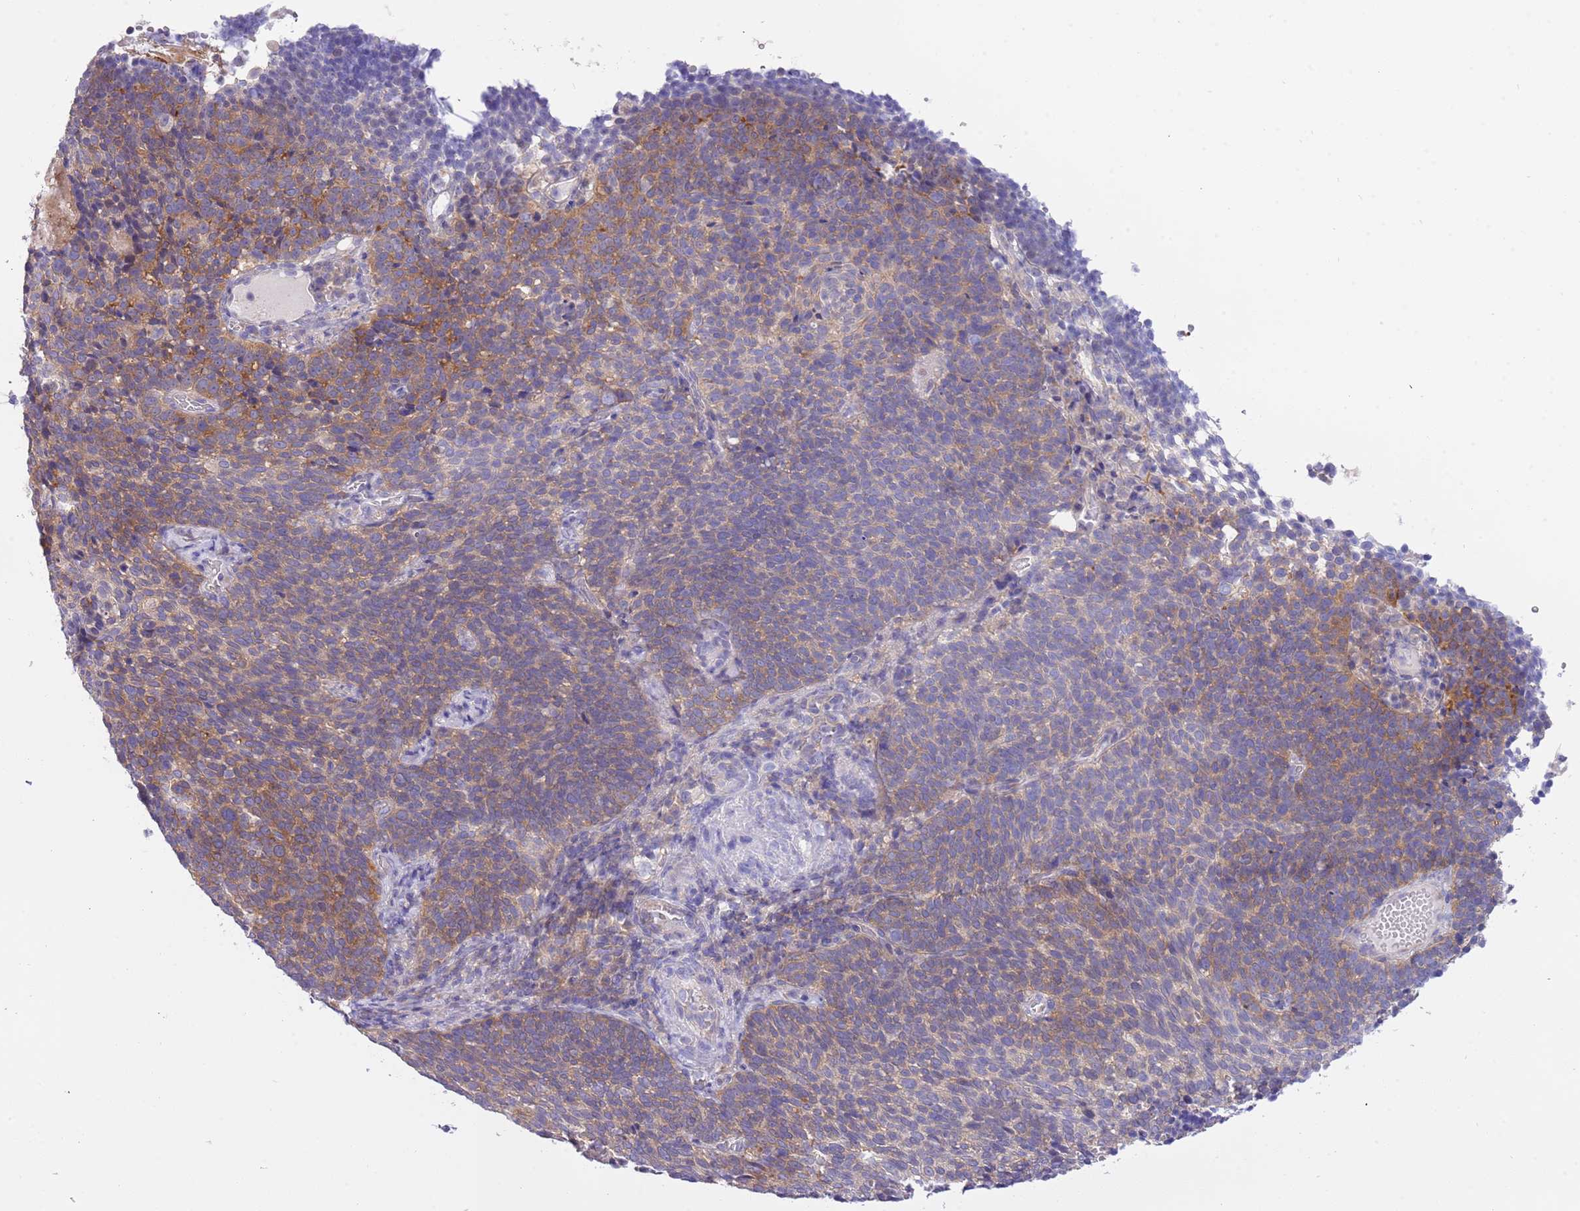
{"staining": {"intensity": "moderate", "quantity": "25%-75%", "location": "cytoplasmic/membranous"}, "tissue": "cervical cancer", "cell_type": "Tumor cells", "image_type": "cancer", "snomed": [{"axis": "morphology", "description": "Normal tissue, NOS"}, {"axis": "morphology", "description": "Squamous cell carcinoma, NOS"}, {"axis": "topography", "description": "Cervix"}], "caption": "A histopathology image of human cervical cancer stained for a protein exhibits moderate cytoplasmic/membranous brown staining in tumor cells. Nuclei are stained in blue.", "gene": "STIP1", "patient": {"sex": "female", "age": 39}}